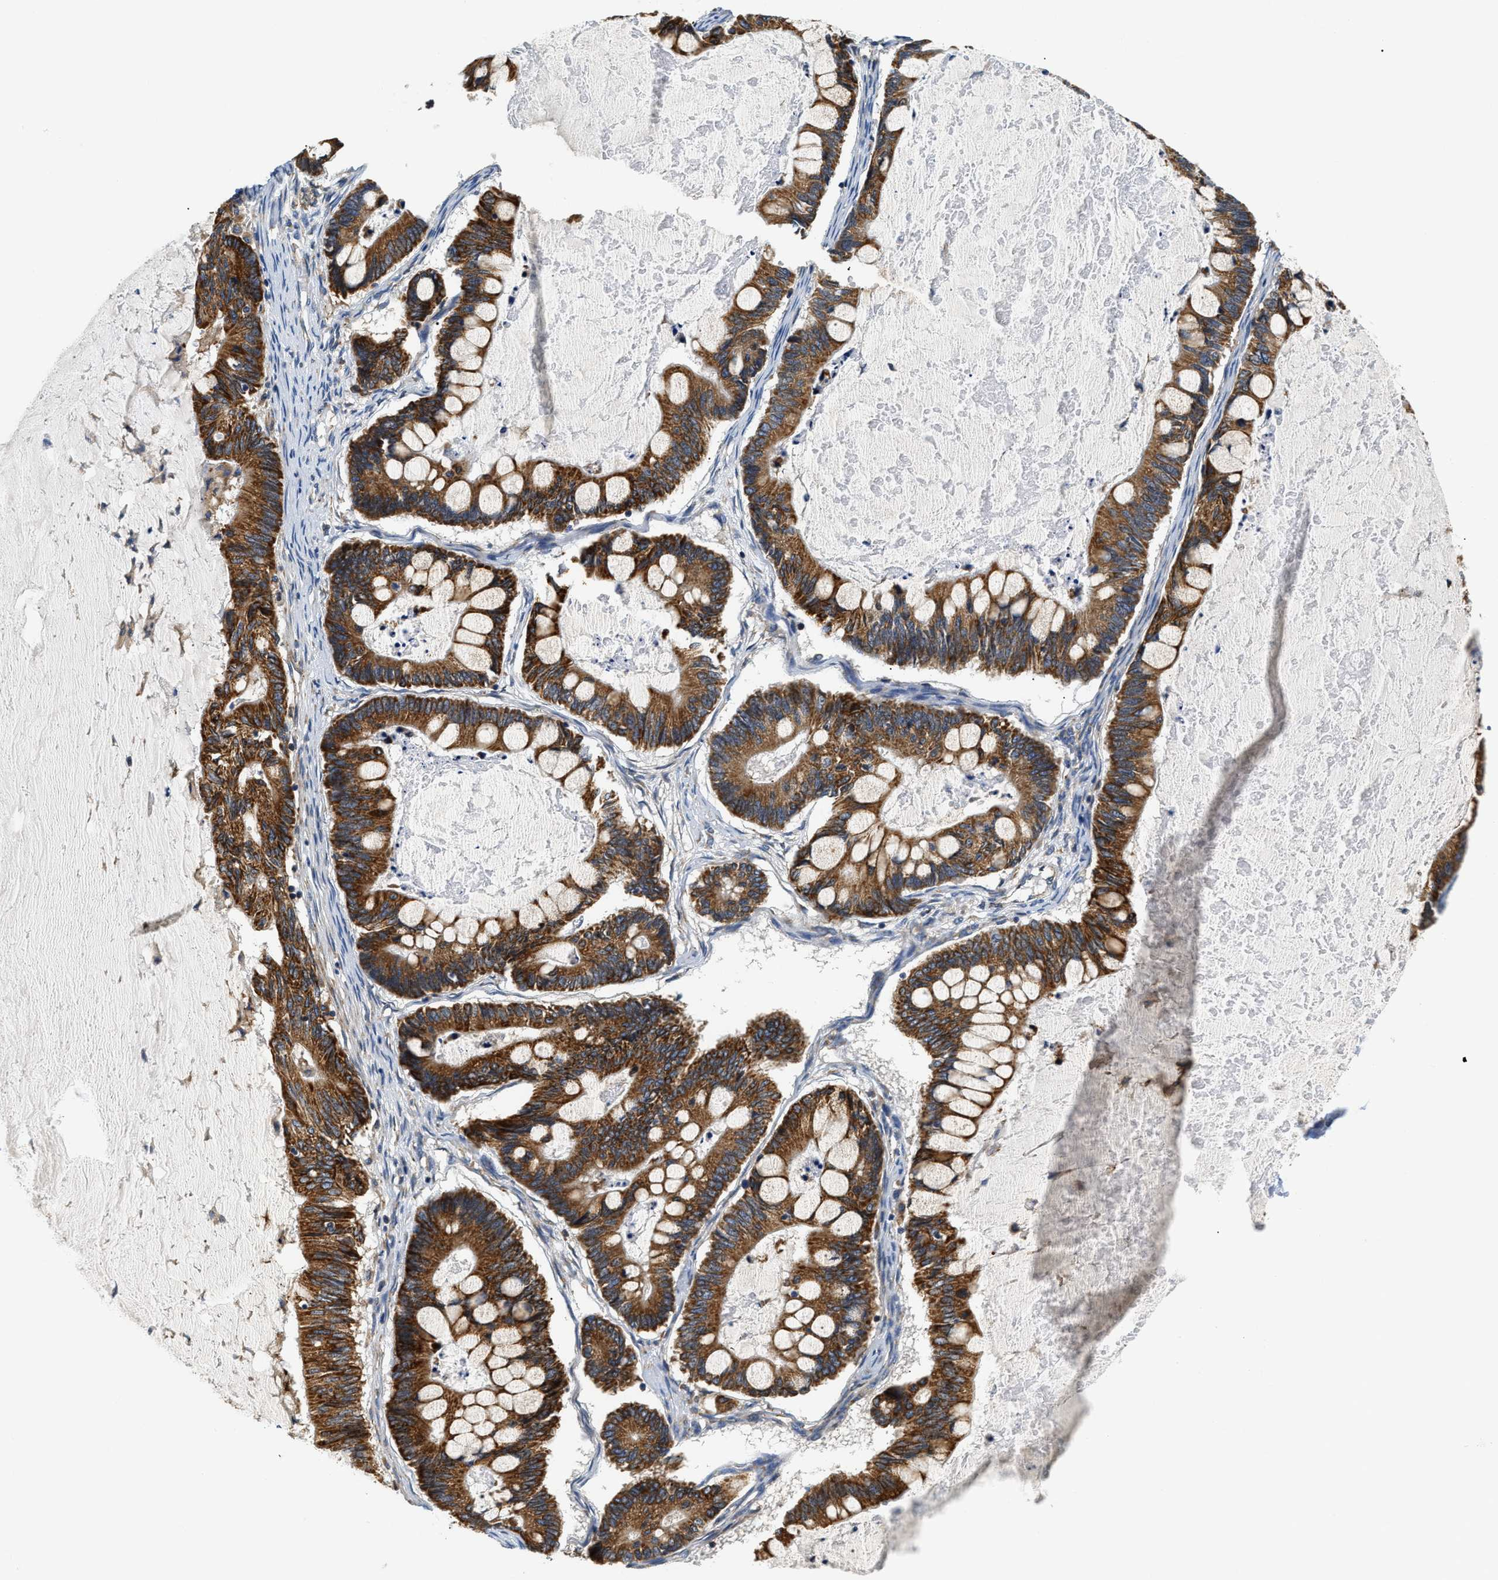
{"staining": {"intensity": "strong", "quantity": ">75%", "location": "cytoplasmic/membranous"}, "tissue": "ovarian cancer", "cell_type": "Tumor cells", "image_type": "cancer", "snomed": [{"axis": "morphology", "description": "Cystadenocarcinoma, mucinous, NOS"}, {"axis": "topography", "description": "Ovary"}], "caption": "Immunohistochemical staining of mucinous cystadenocarcinoma (ovarian) displays high levels of strong cytoplasmic/membranous expression in about >75% of tumor cells.", "gene": "HDHD3", "patient": {"sex": "female", "age": 61}}